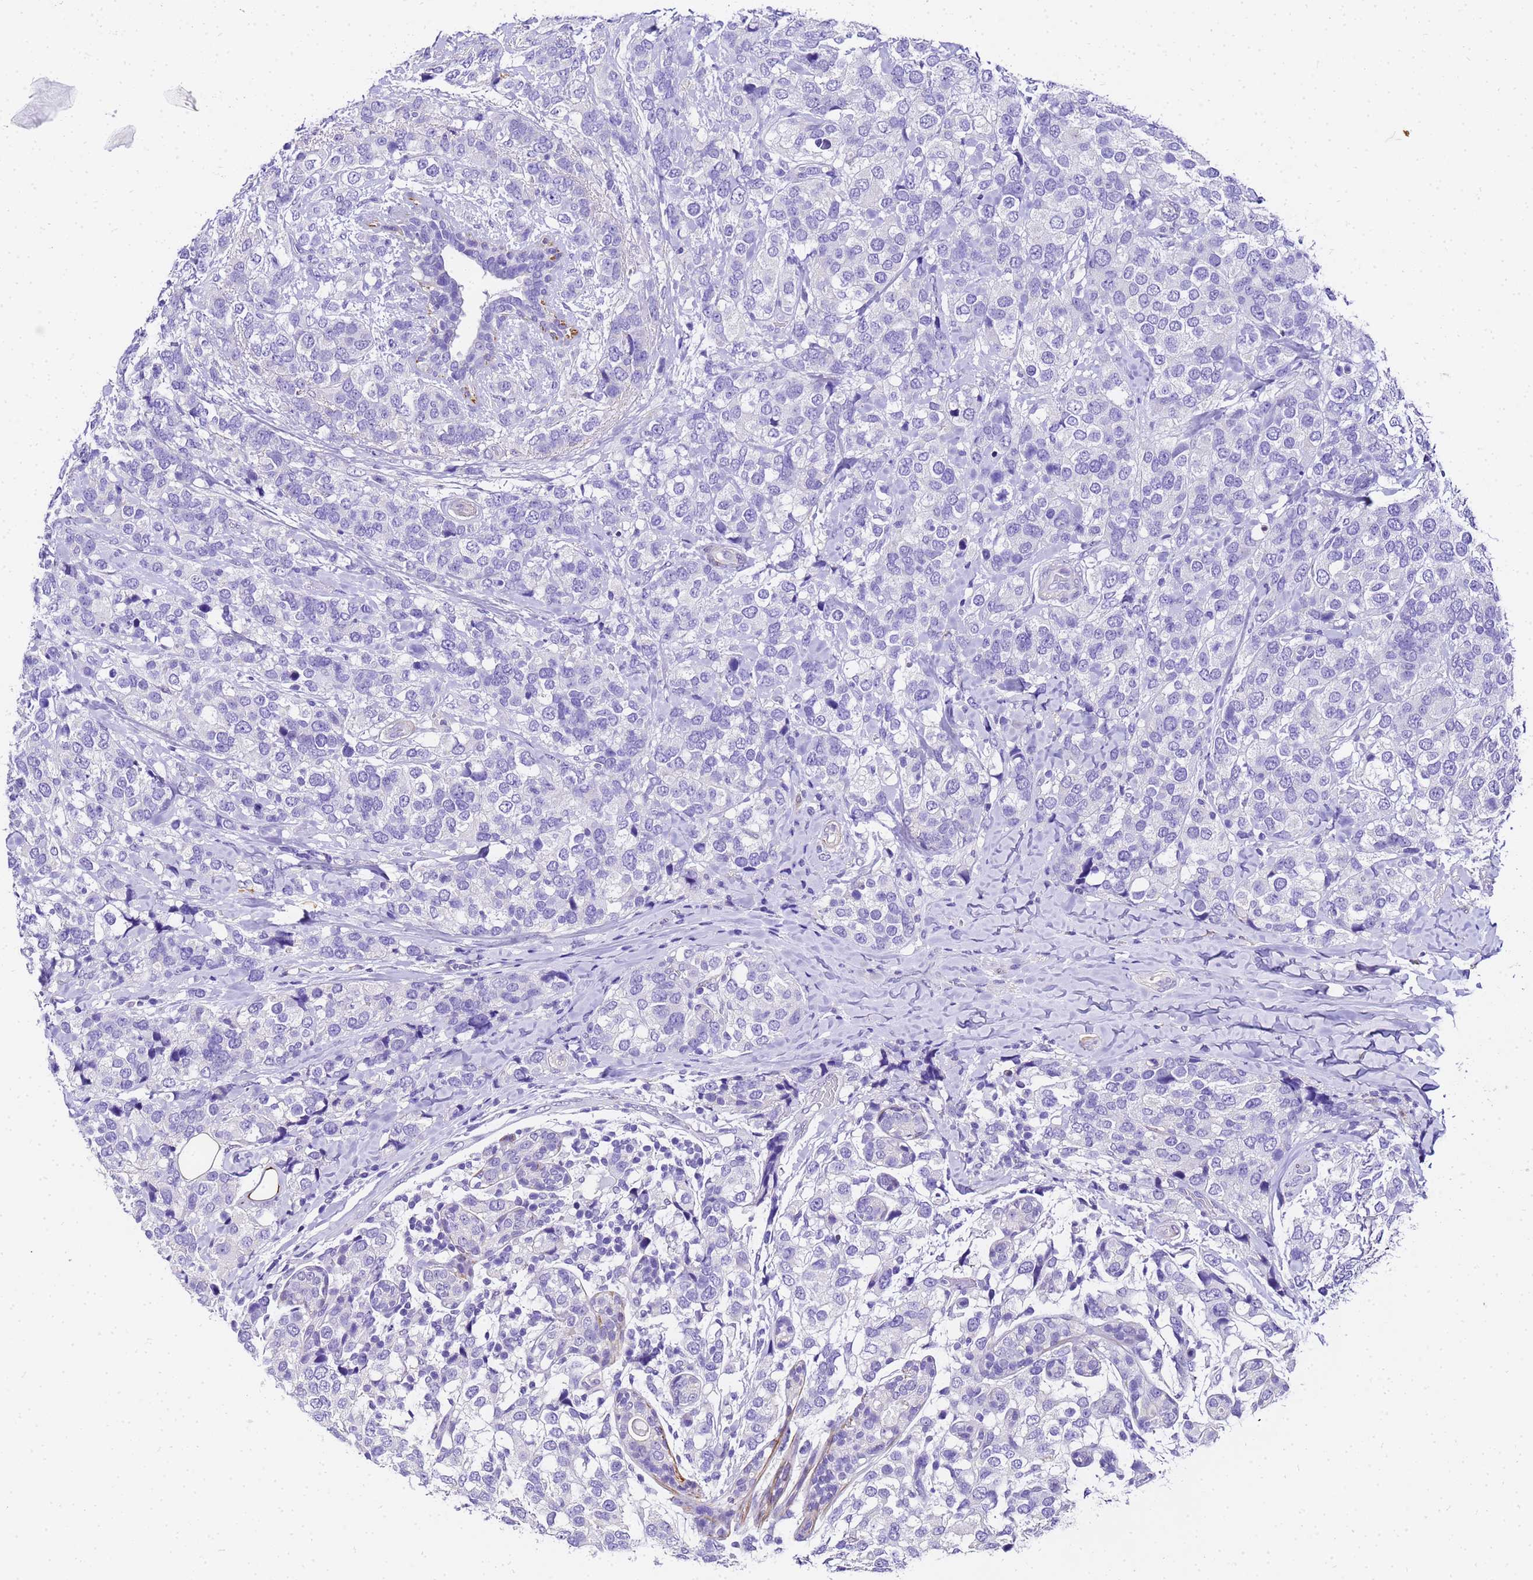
{"staining": {"intensity": "negative", "quantity": "none", "location": "none"}, "tissue": "breast cancer", "cell_type": "Tumor cells", "image_type": "cancer", "snomed": [{"axis": "morphology", "description": "Lobular carcinoma"}, {"axis": "topography", "description": "Breast"}], "caption": "Tumor cells show no significant expression in lobular carcinoma (breast). The staining is performed using DAB (3,3'-diaminobenzidine) brown chromogen with nuclei counter-stained in using hematoxylin.", "gene": "HSPB6", "patient": {"sex": "female", "age": 59}}